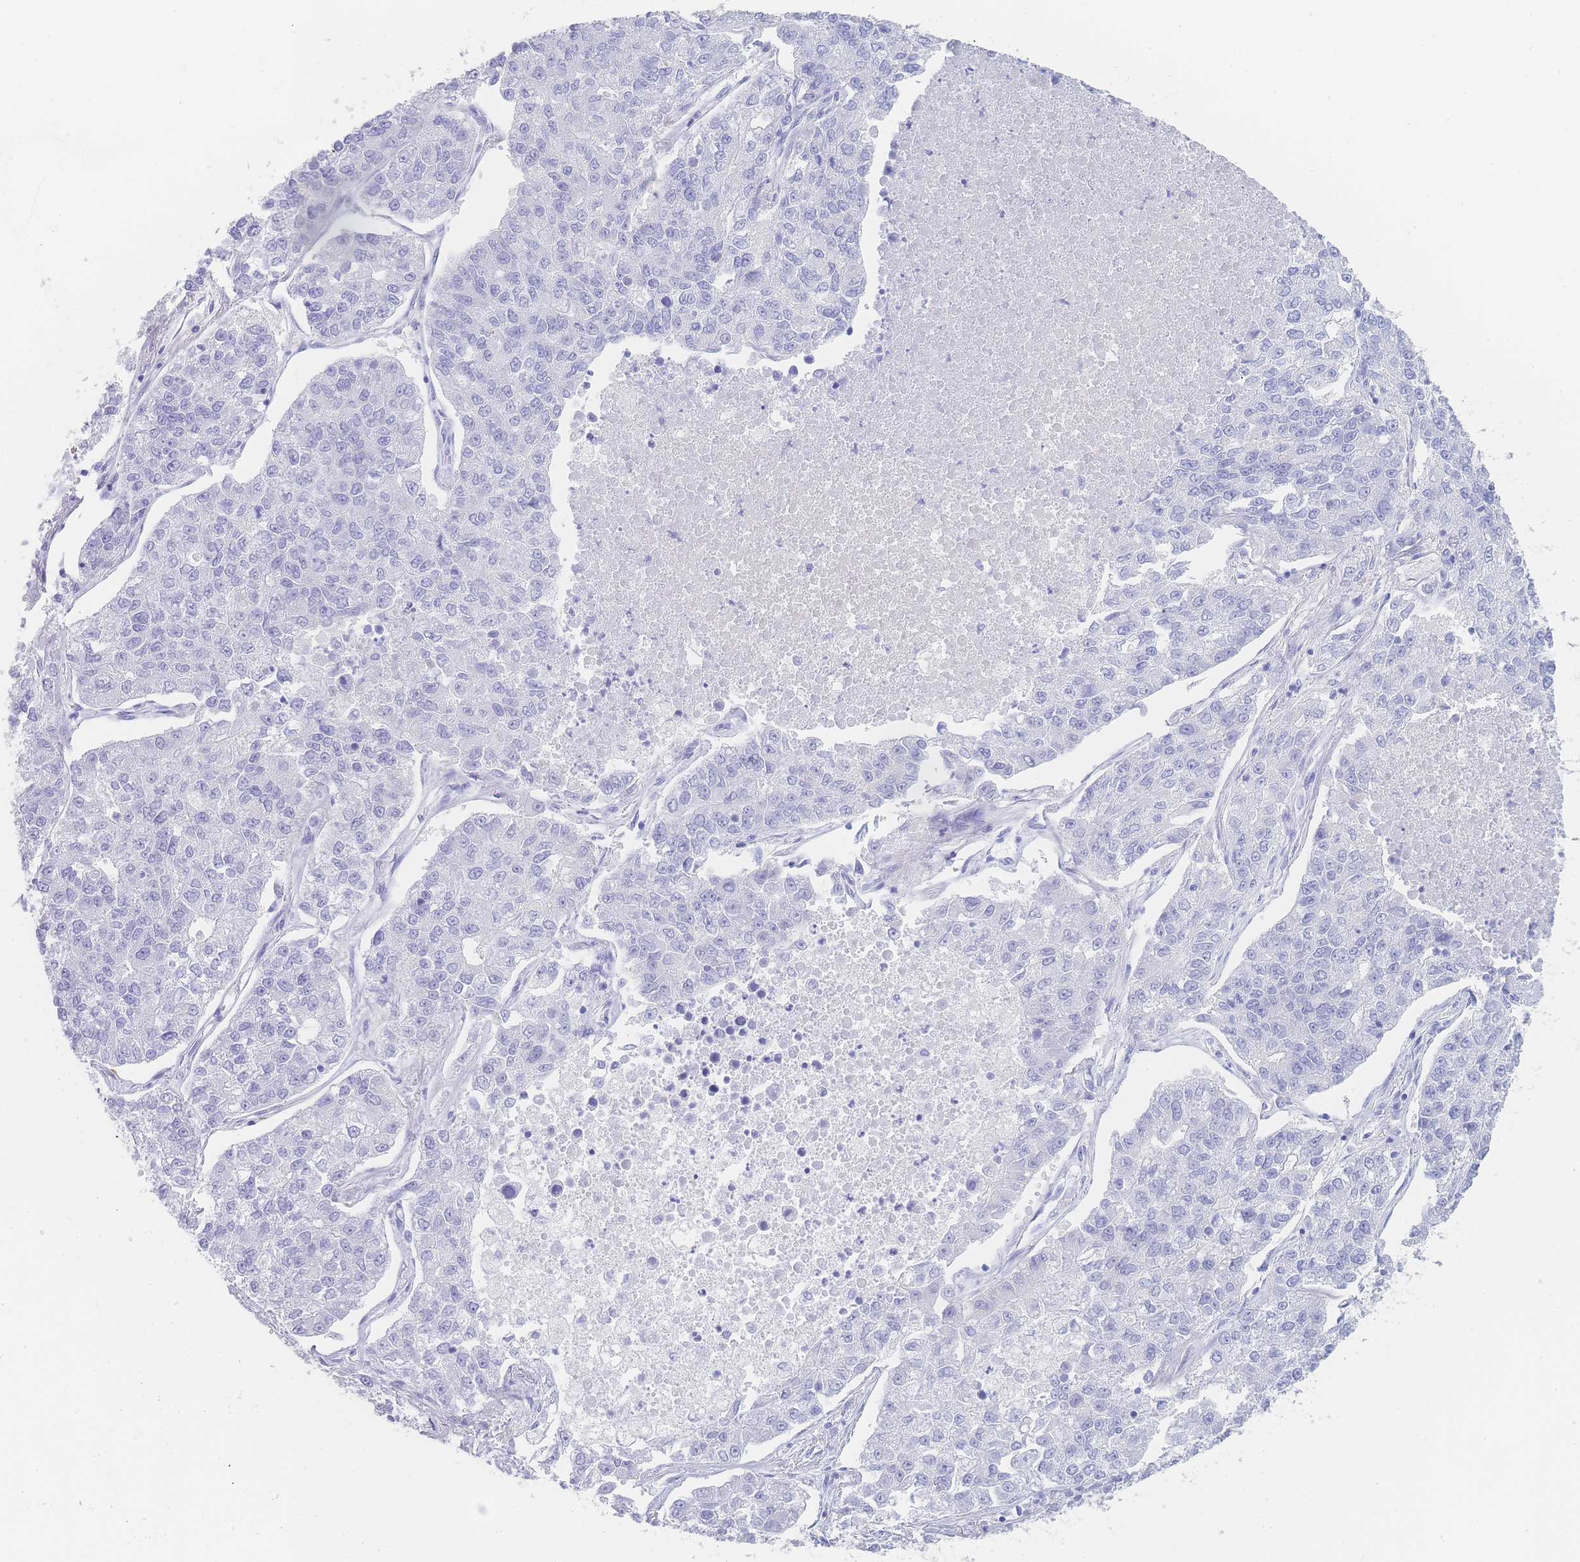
{"staining": {"intensity": "negative", "quantity": "none", "location": "none"}, "tissue": "lung cancer", "cell_type": "Tumor cells", "image_type": "cancer", "snomed": [{"axis": "morphology", "description": "Adenocarcinoma, NOS"}, {"axis": "topography", "description": "Lung"}], "caption": "Protein analysis of adenocarcinoma (lung) exhibits no significant positivity in tumor cells.", "gene": "LZTFL1", "patient": {"sex": "male", "age": 49}}